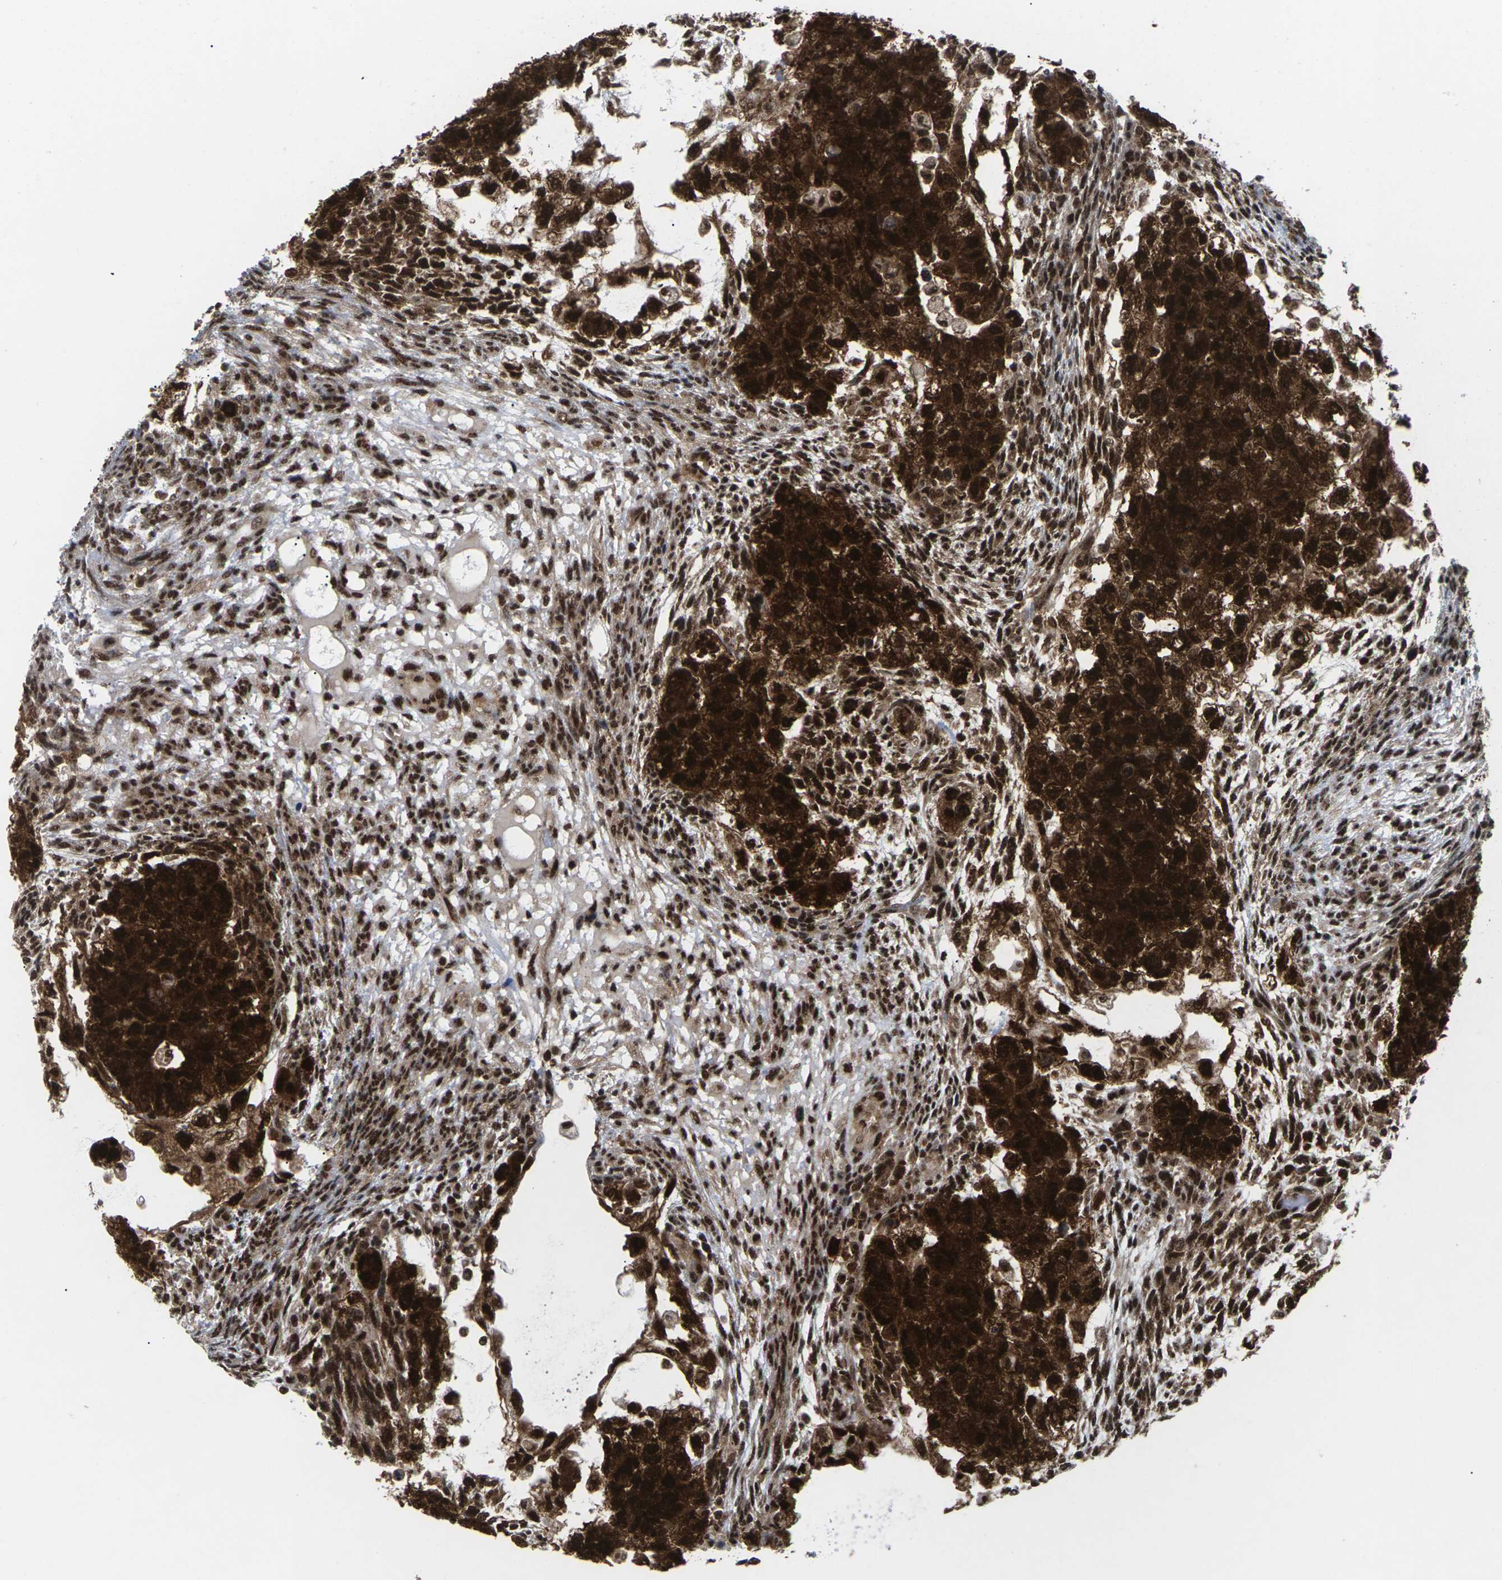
{"staining": {"intensity": "strong", "quantity": ">75%", "location": "cytoplasmic/membranous,nuclear"}, "tissue": "testis cancer", "cell_type": "Tumor cells", "image_type": "cancer", "snomed": [{"axis": "morphology", "description": "Normal tissue, NOS"}, {"axis": "morphology", "description": "Carcinoma, Embryonal, NOS"}, {"axis": "topography", "description": "Testis"}], "caption": "Testis embryonal carcinoma was stained to show a protein in brown. There is high levels of strong cytoplasmic/membranous and nuclear expression in approximately >75% of tumor cells. The staining was performed using DAB (3,3'-diaminobenzidine), with brown indicating positive protein expression. Nuclei are stained blue with hematoxylin.", "gene": "MAGOH", "patient": {"sex": "male", "age": 36}}